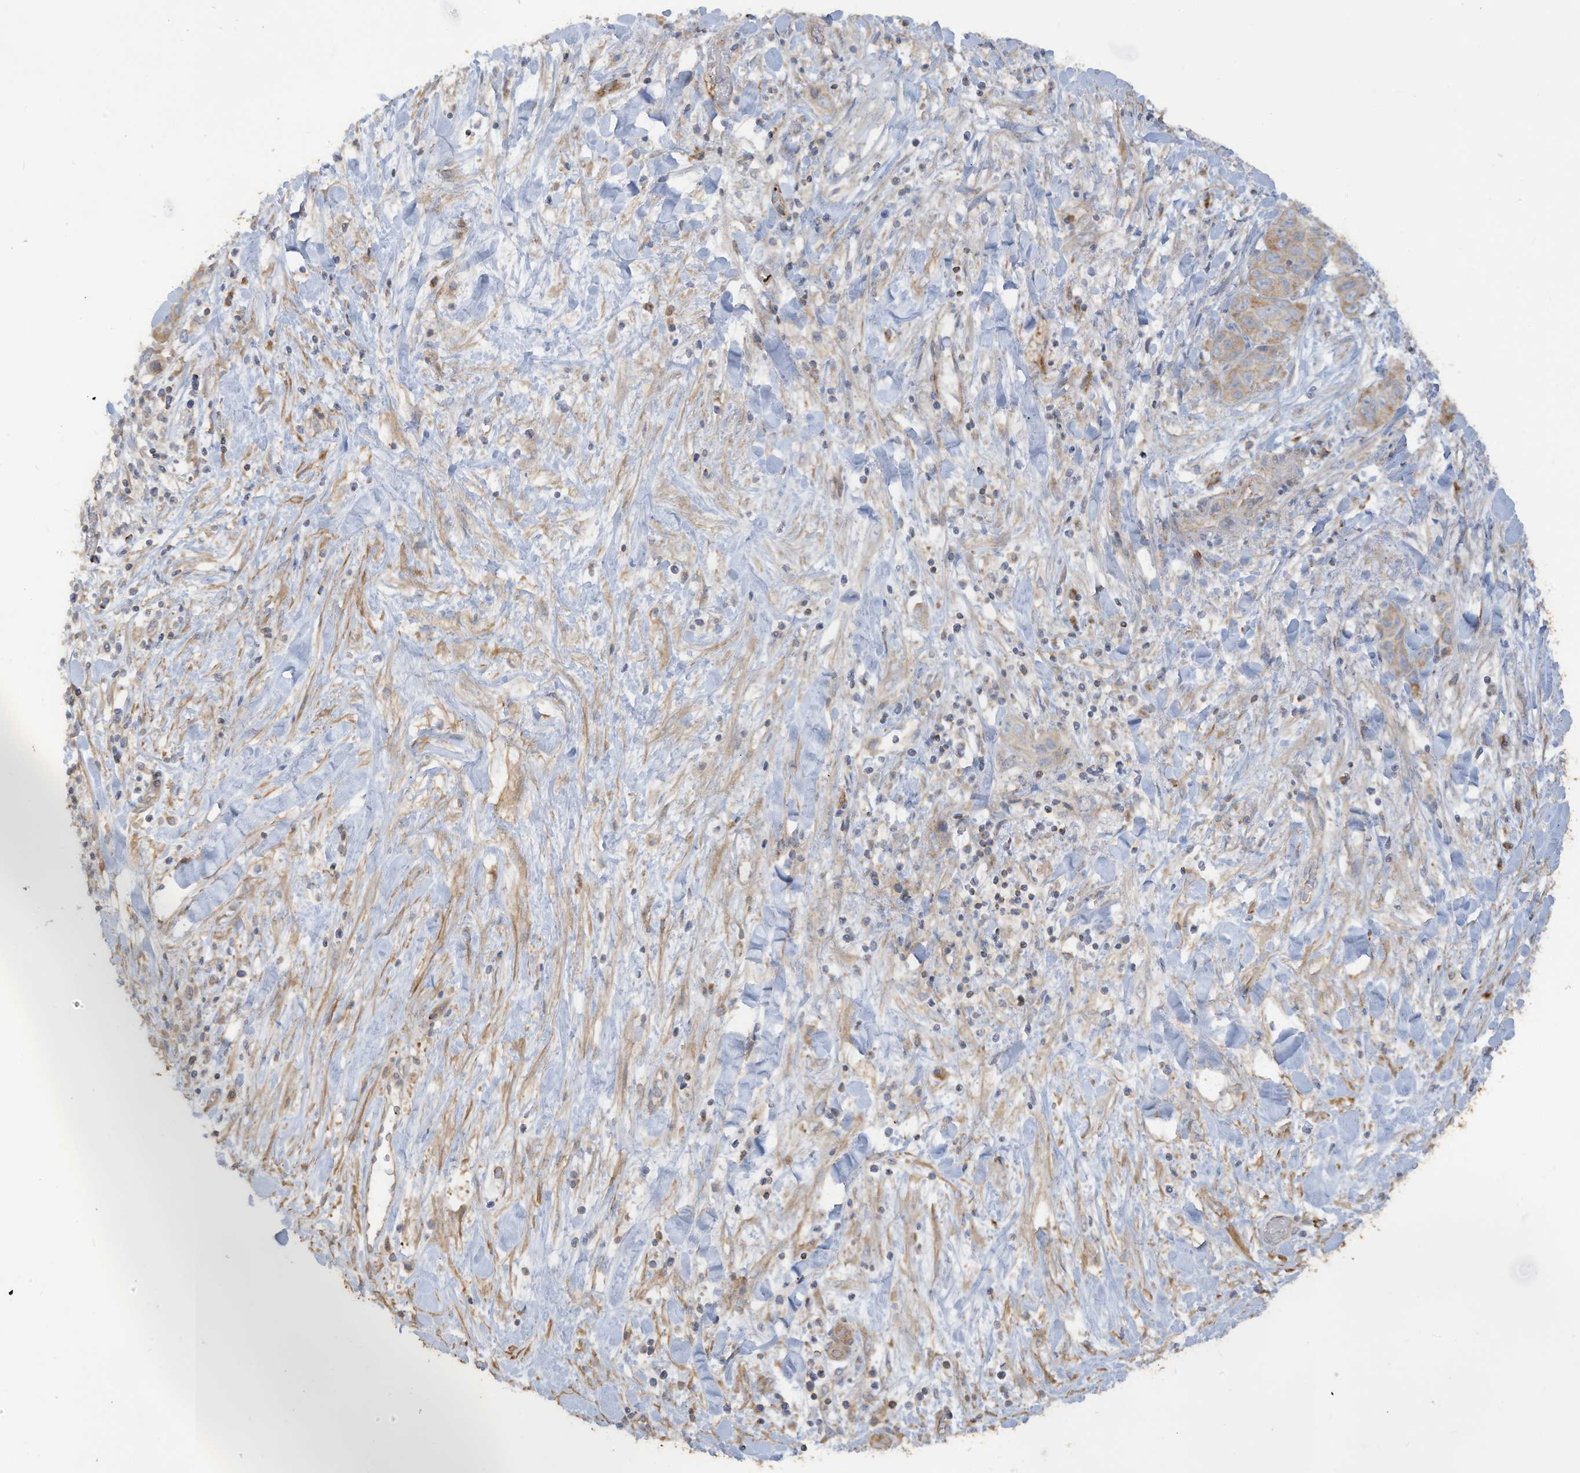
{"staining": {"intensity": "weak", "quantity": ">75%", "location": "cytoplasmic/membranous"}, "tissue": "liver cancer", "cell_type": "Tumor cells", "image_type": "cancer", "snomed": [{"axis": "morphology", "description": "Cholangiocarcinoma"}, {"axis": "topography", "description": "Liver"}], "caption": "Approximately >75% of tumor cells in human liver cancer (cholangiocarcinoma) exhibit weak cytoplasmic/membranous protein staining as visualized by brown immunohistochemical staining.", "gene": "GTPBP2", "patient": {"sex": "female", "age": 52}}